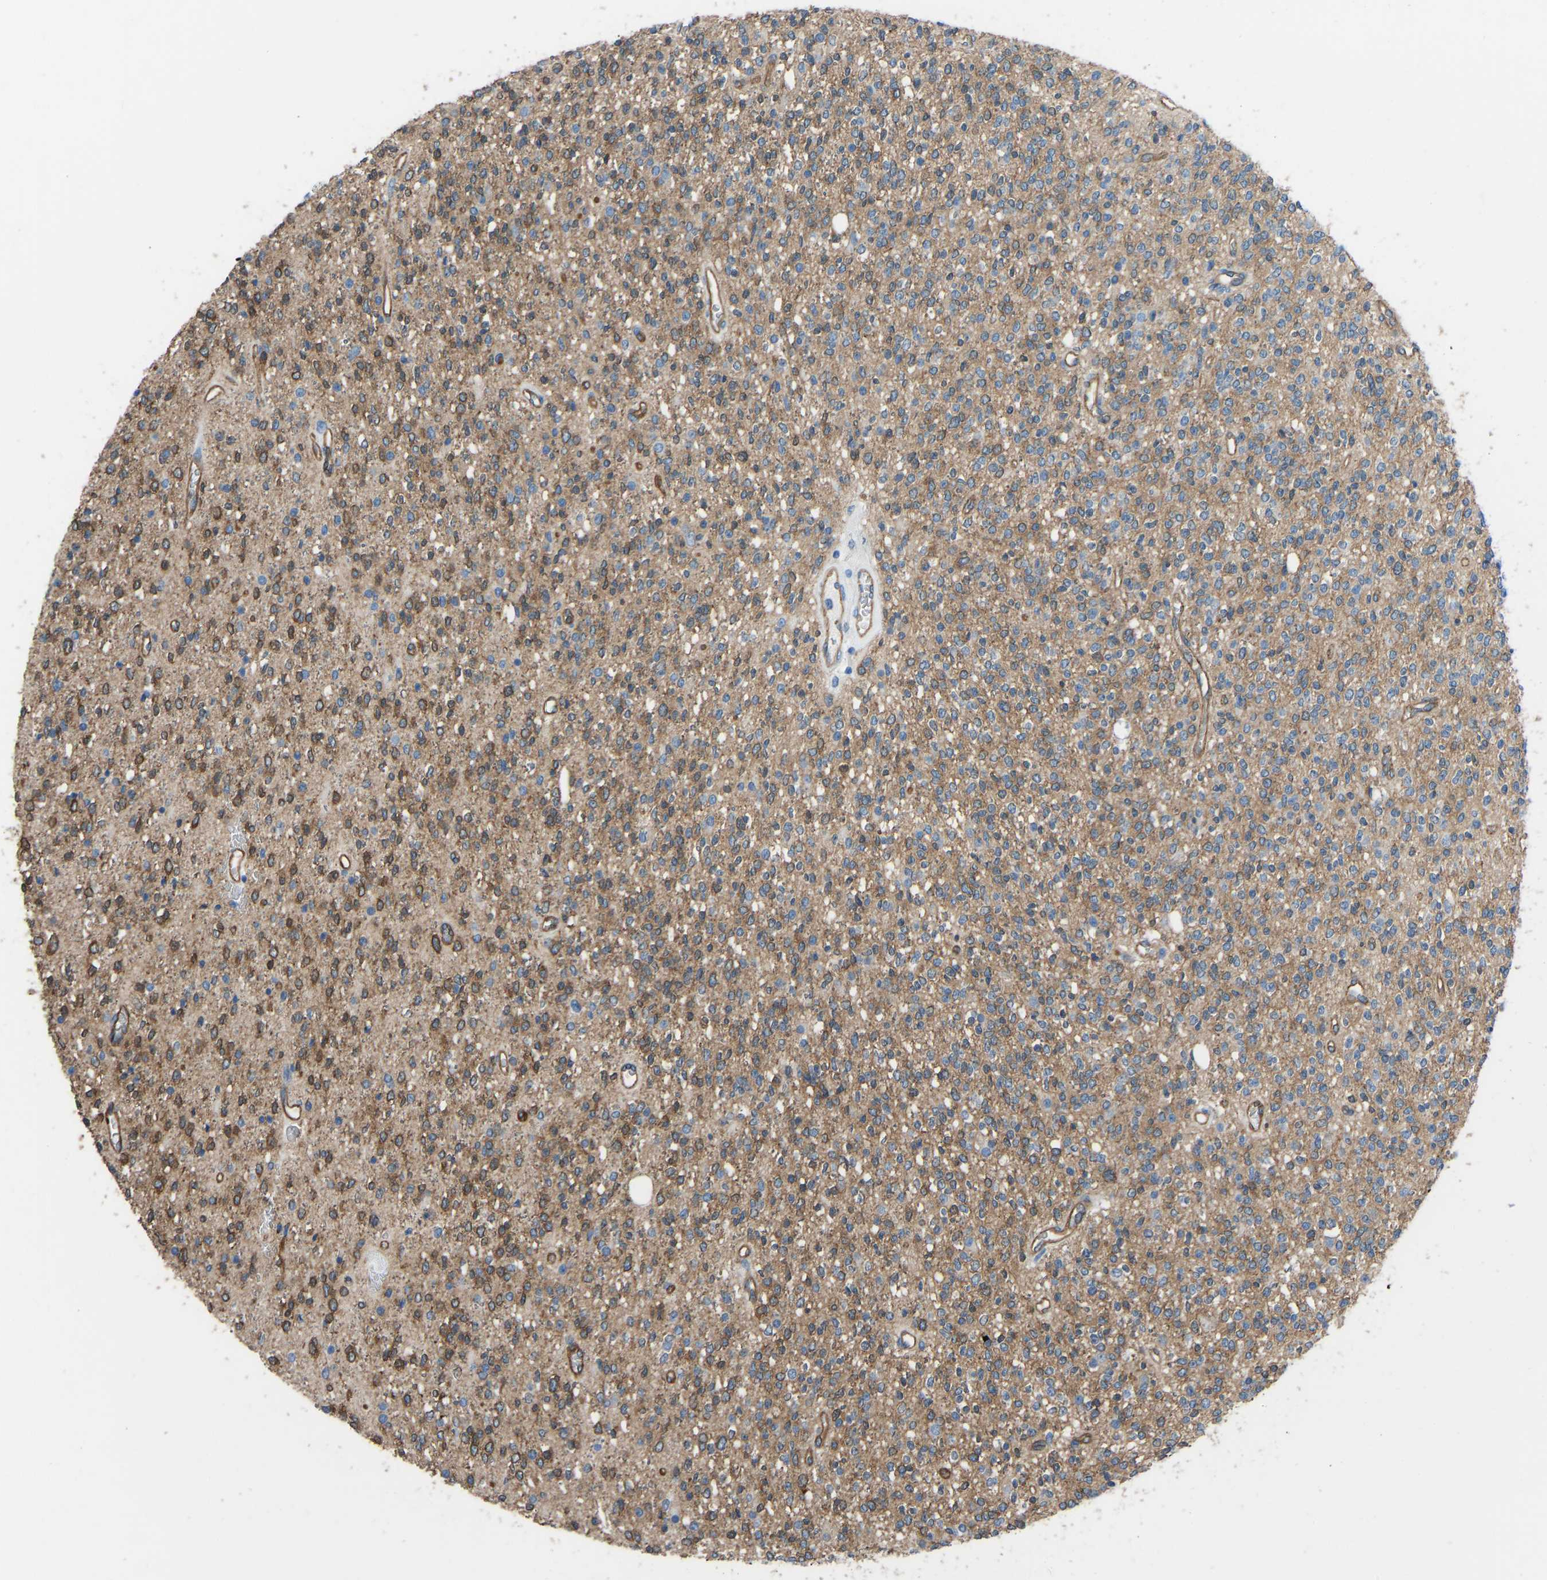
{"staining": {"intensity": "moderate", "quantity": ">75%", "location": "cytoplasmic/membranous"}, "tissue": "glioma", "cell_type": "Tumor cells", "image_type": "cancer", "snomed": [{"axis": "morphology", "description": "Glioma, malignant, High grade"}, {"axis": "topography", "description": "Brain"}], "caption": "High-magnification brightfield microscopy of glioma stained with DAB (3,3'-diaminobenzidine) (brown) and counterstained with hematoxylin (blue). tumor cells exhibit moderate cytoplasmic/membranous positivity is seen in about>75% of cells.", "gene": "MYH10", "patient": {"sex": "male", "age": 34}}